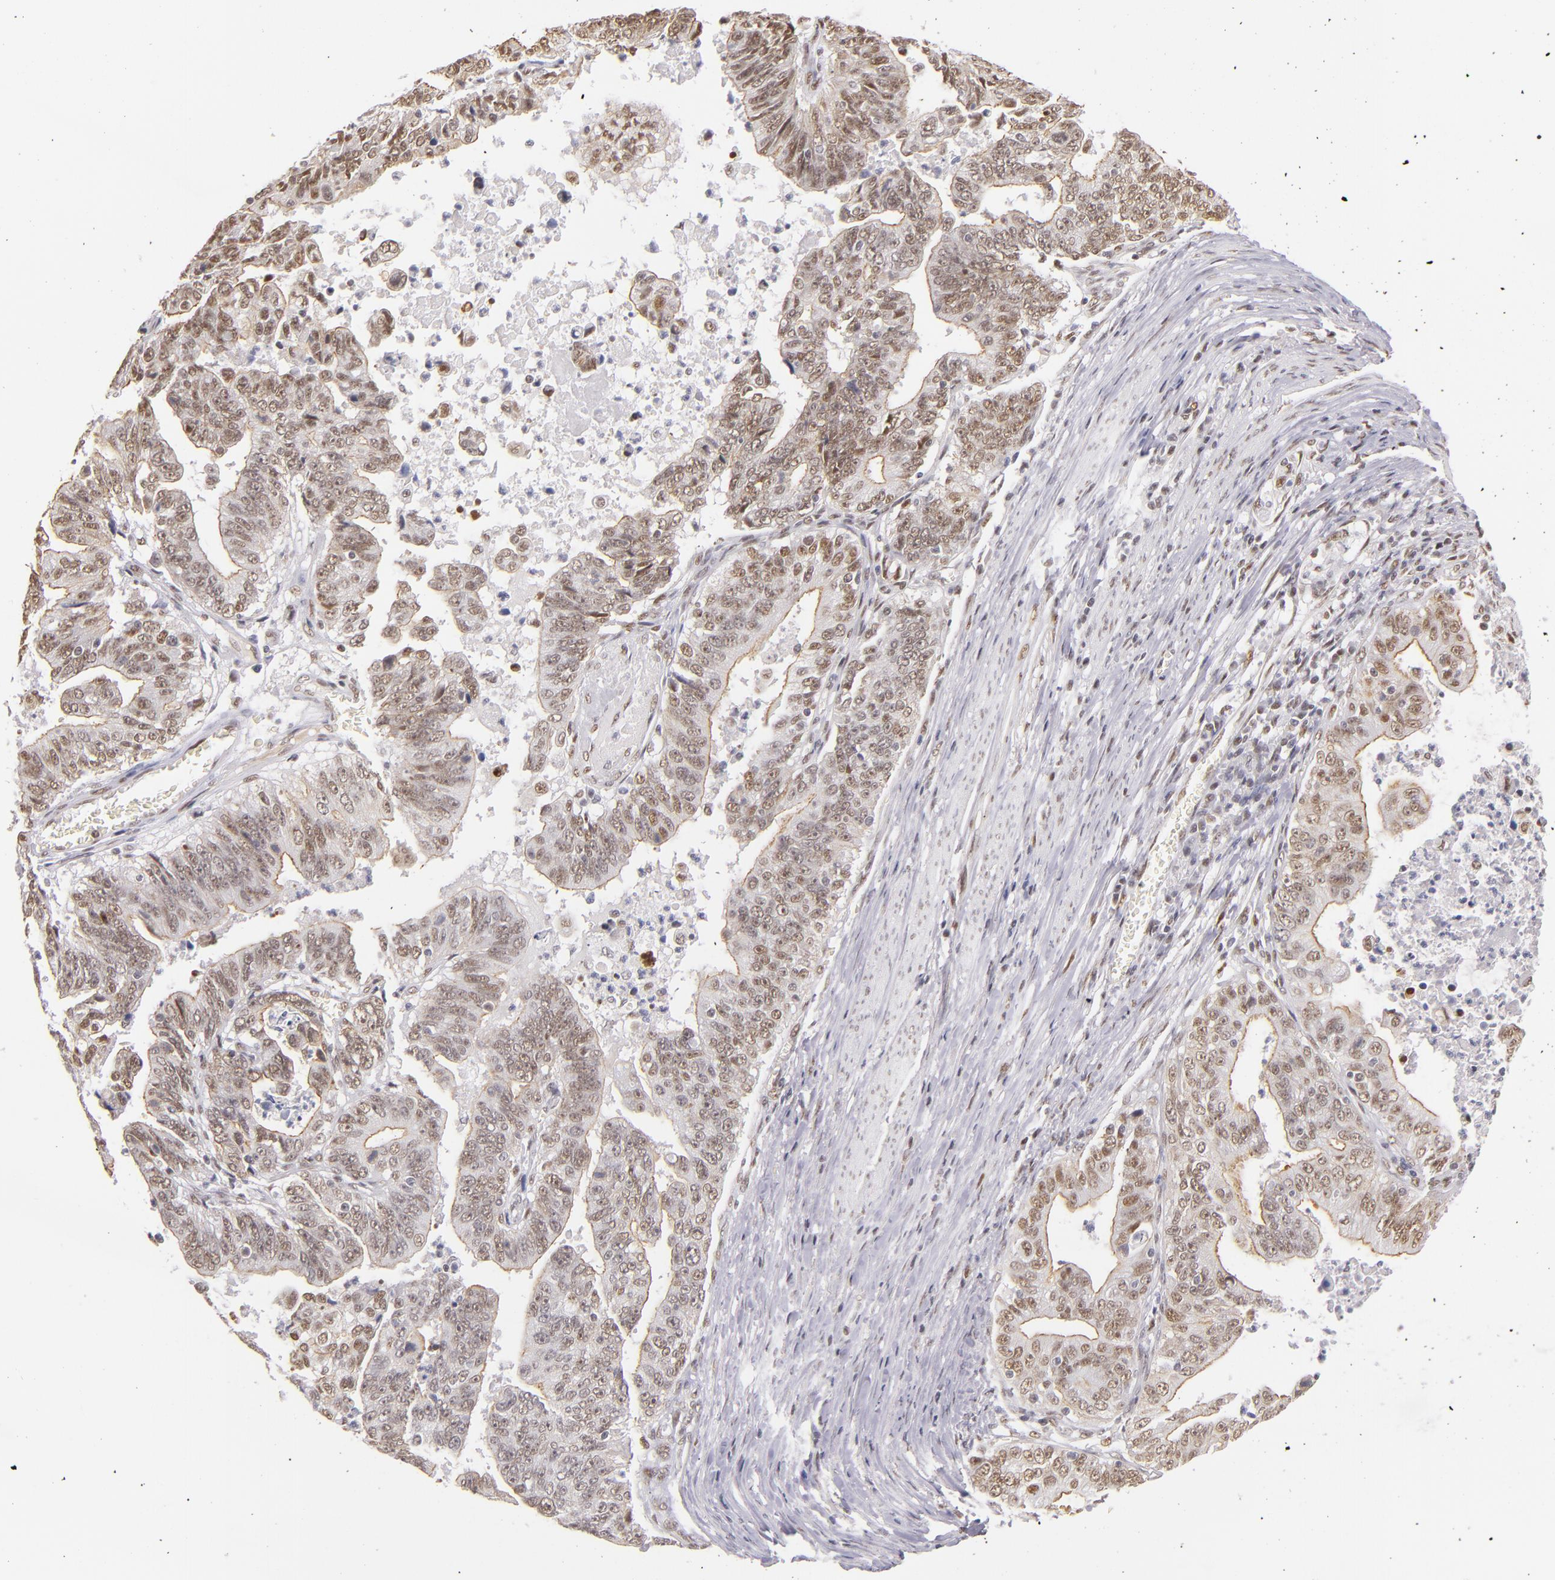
{"staining": {"intensity": "moderate", "quantity": ">75%", "location": "nuclear"}, "tissue": "stomach cancer", "cell_type": "Tumor cells", "image_type": "cancer", "snomed": [{"axis": "morphology", "description": "Adenocarcinoma, NOS"}, {"axis": "topography", "description": "Stomach, upper"}], "caption": "An immunohistochemistry photomicrograph of tumor tissue is shown. Protein staining in brown shows moderate nuclear positivity in stomach cancer (adenocarcinoma) within tumor cells.", "gene": "NCOR2", "patient": {"sex": "female", "age": 50}}